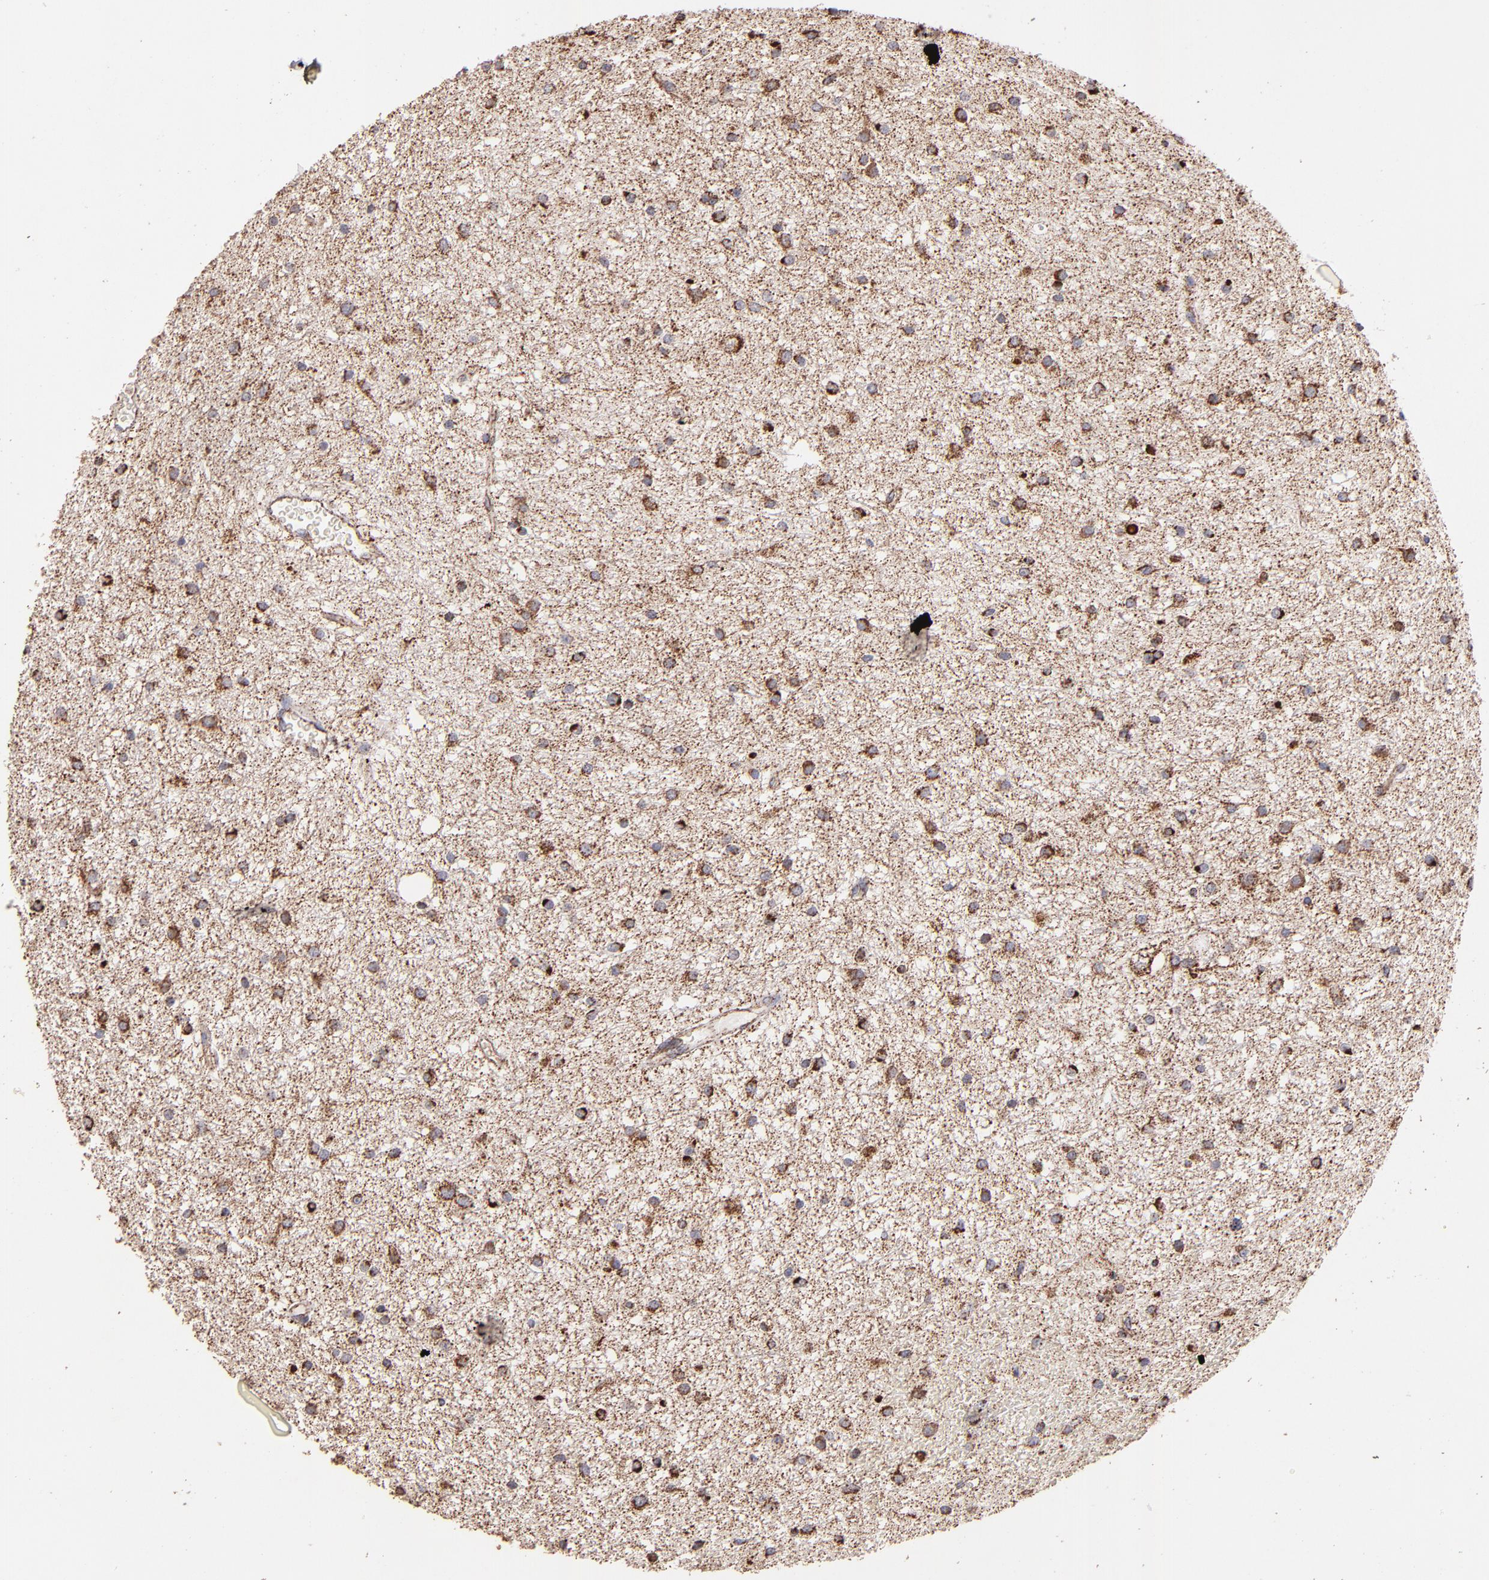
{"staining": {"intensity": "moderate", "quantity": ">75%", "location": "cytoplasmic/membranous"}, "tissue": "glioma", "cell_type": "Tumor cells", "image_type": "cancer", "snomed": [{"axis": "morphology", "description": "Glioma, malignant, Low grade"}, {"axis": "topography", "description": "Brain"}], "caption": "The image demonstrates a brown stain indicating the presence of a protein in the cytoplasmic/membranous of tumor cells in glioma. The staining was performed using DAB (3,3'-diaminobenzidine), with brown indicating positive protein expression. Nuclei are stained blue with hematoxylin.", "gene": "DLST", "patient": {"sex": "female", "age": 36}}